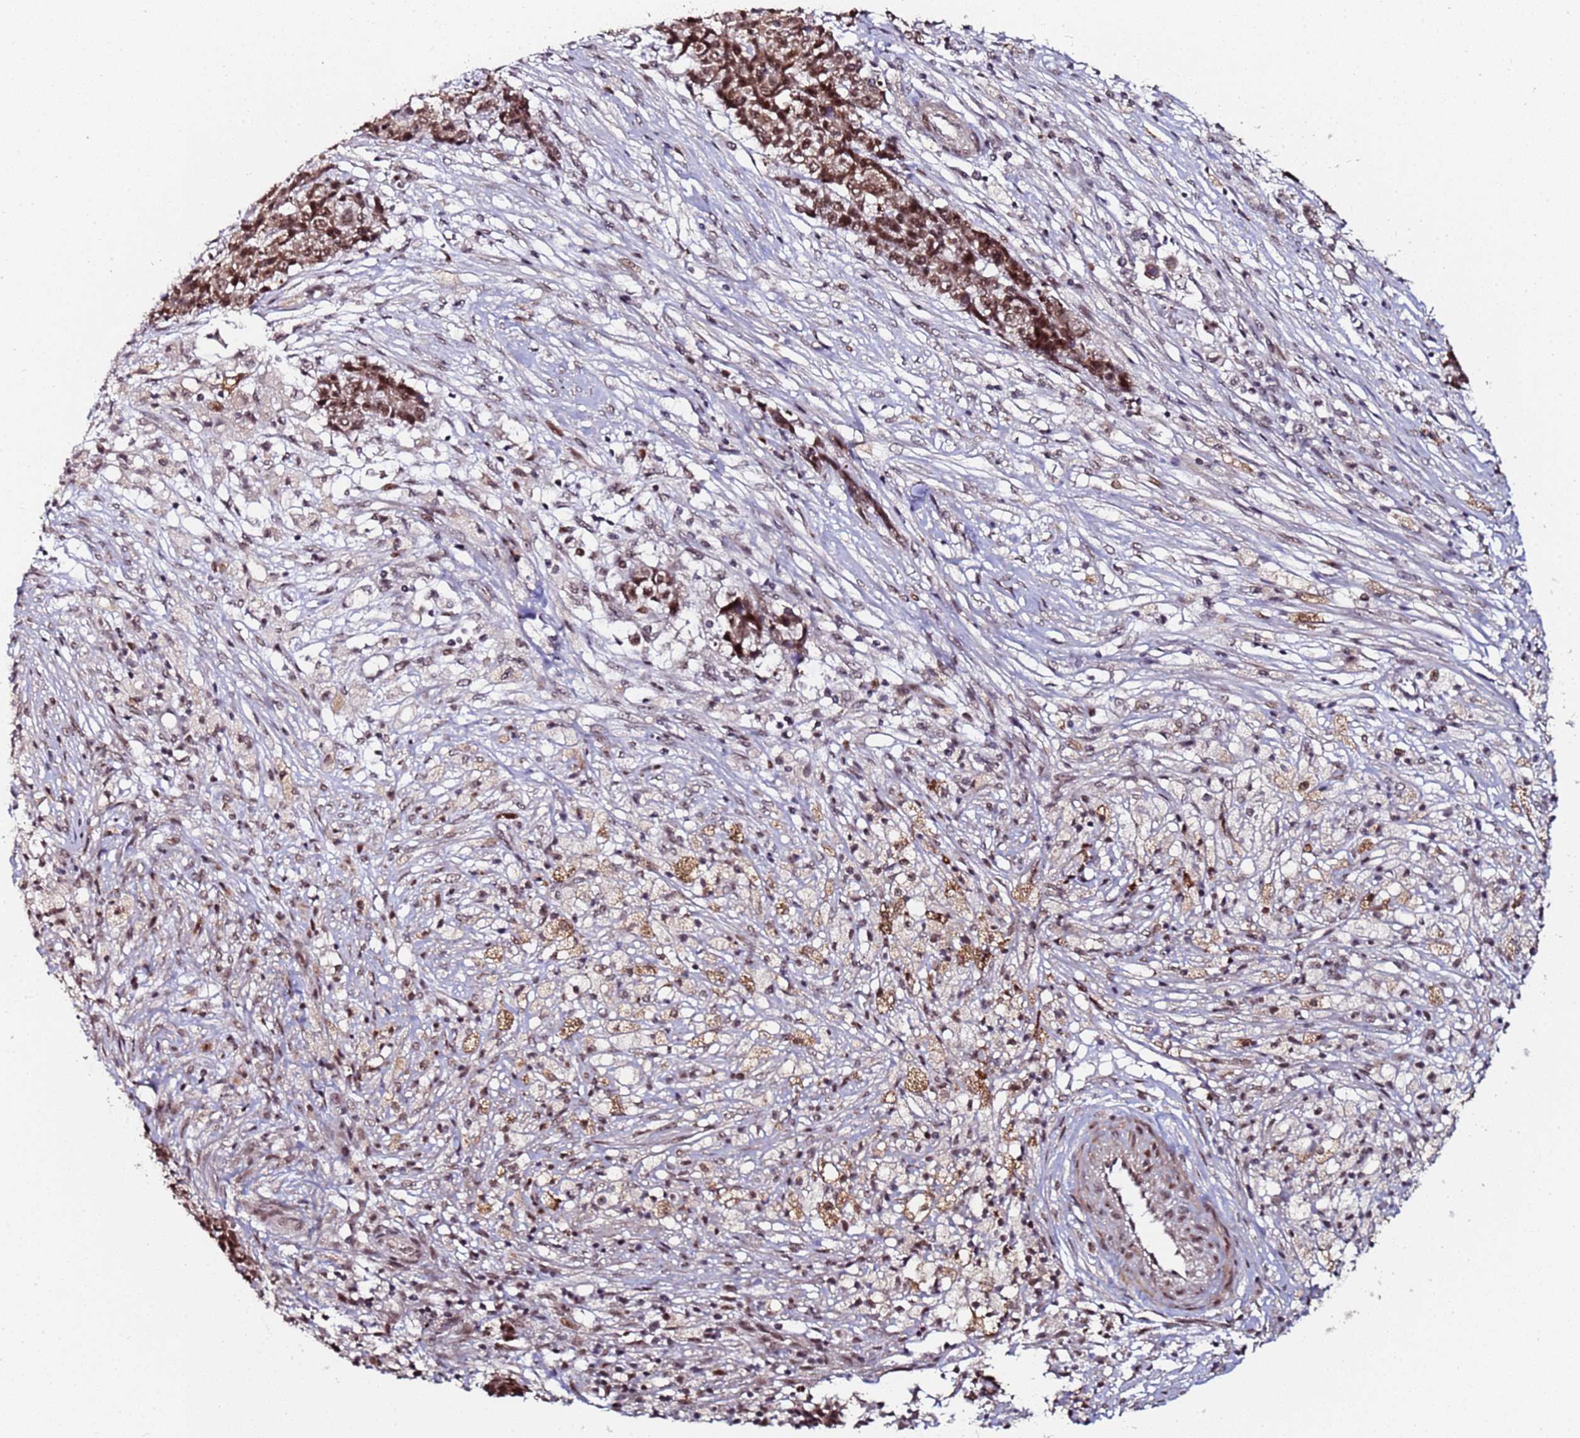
{"staining": {"intensity": "moderate", "quantity": ">75%", "location": "cytoplasmic/membranous"}, "tissue": "ovarian cancer", "cell_type": "Tumor cells", "image_type": "cancer", "snomed": [{"axis": "morphology", "description": "Carcinoma, endometroid"}, {"axis": "topography", "description": "Ovary"}], "caption": "A medium amount of moderate cytoplasmic/membranous staining is present in about >75% of tumor cells in ovarian cancer tissue.", "gene": "PPM1H", "patient": {"sex": "female", "age": 42}}